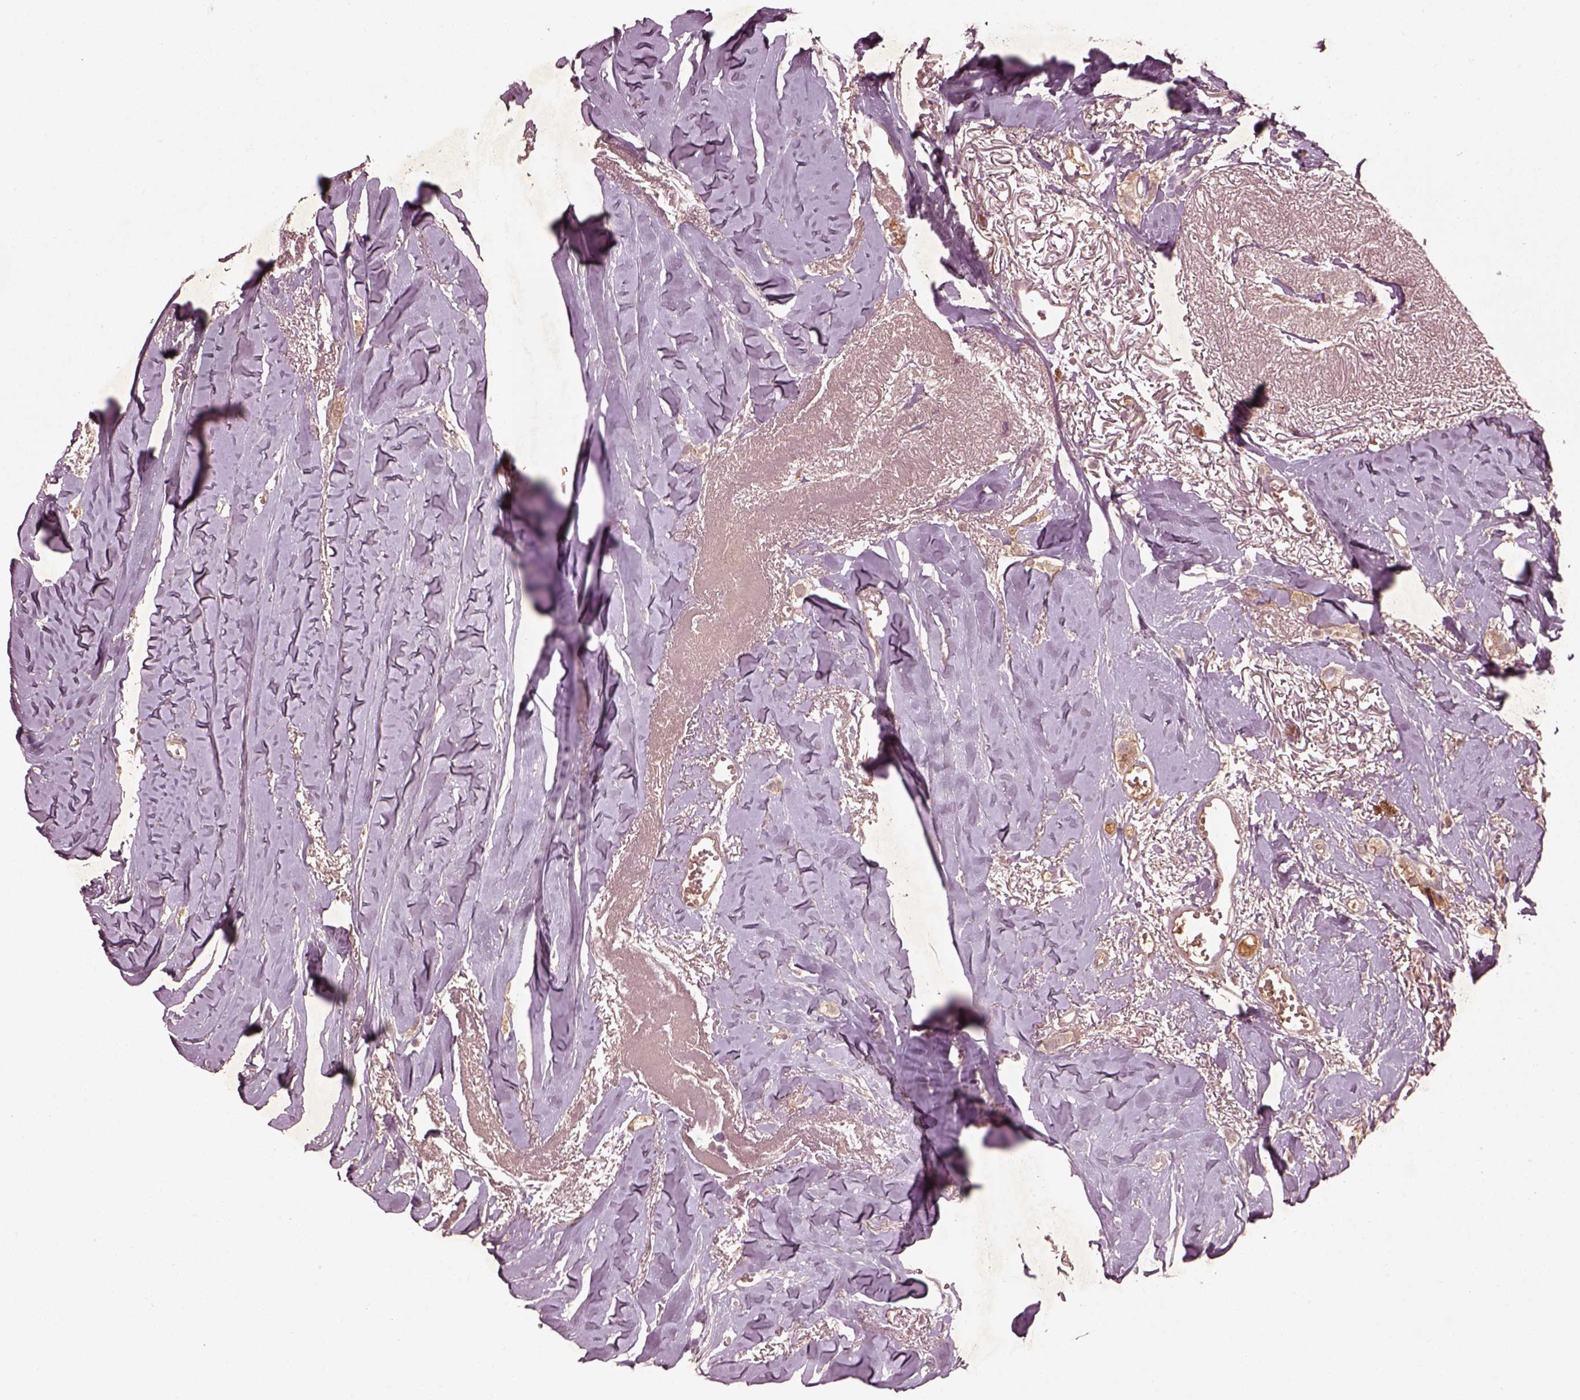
{"staining": {"intensity": "moderate", "quantity": ">75%", "location": "cytoplasmic/membranous"}, "tissue": "breast cancer", "cell_type": "Tumor cells", "image_type": "cancer", "snomed": [{"axis": "morphology", "description": "Duct carcinoma"}, {"axis": "topography", "description": "Breast"}], "caption": "High-power microscopy captured an IHC histopathology image of breast intraductal carcinoma, revealing moderate cytoplasmic/membranous staining in approximately >75% of tumor cells. The protein is shown in brown color, while the nuclei are stained blue.", "gene": "FAM234A", "patient": {"sex": "female", "age": 85}}